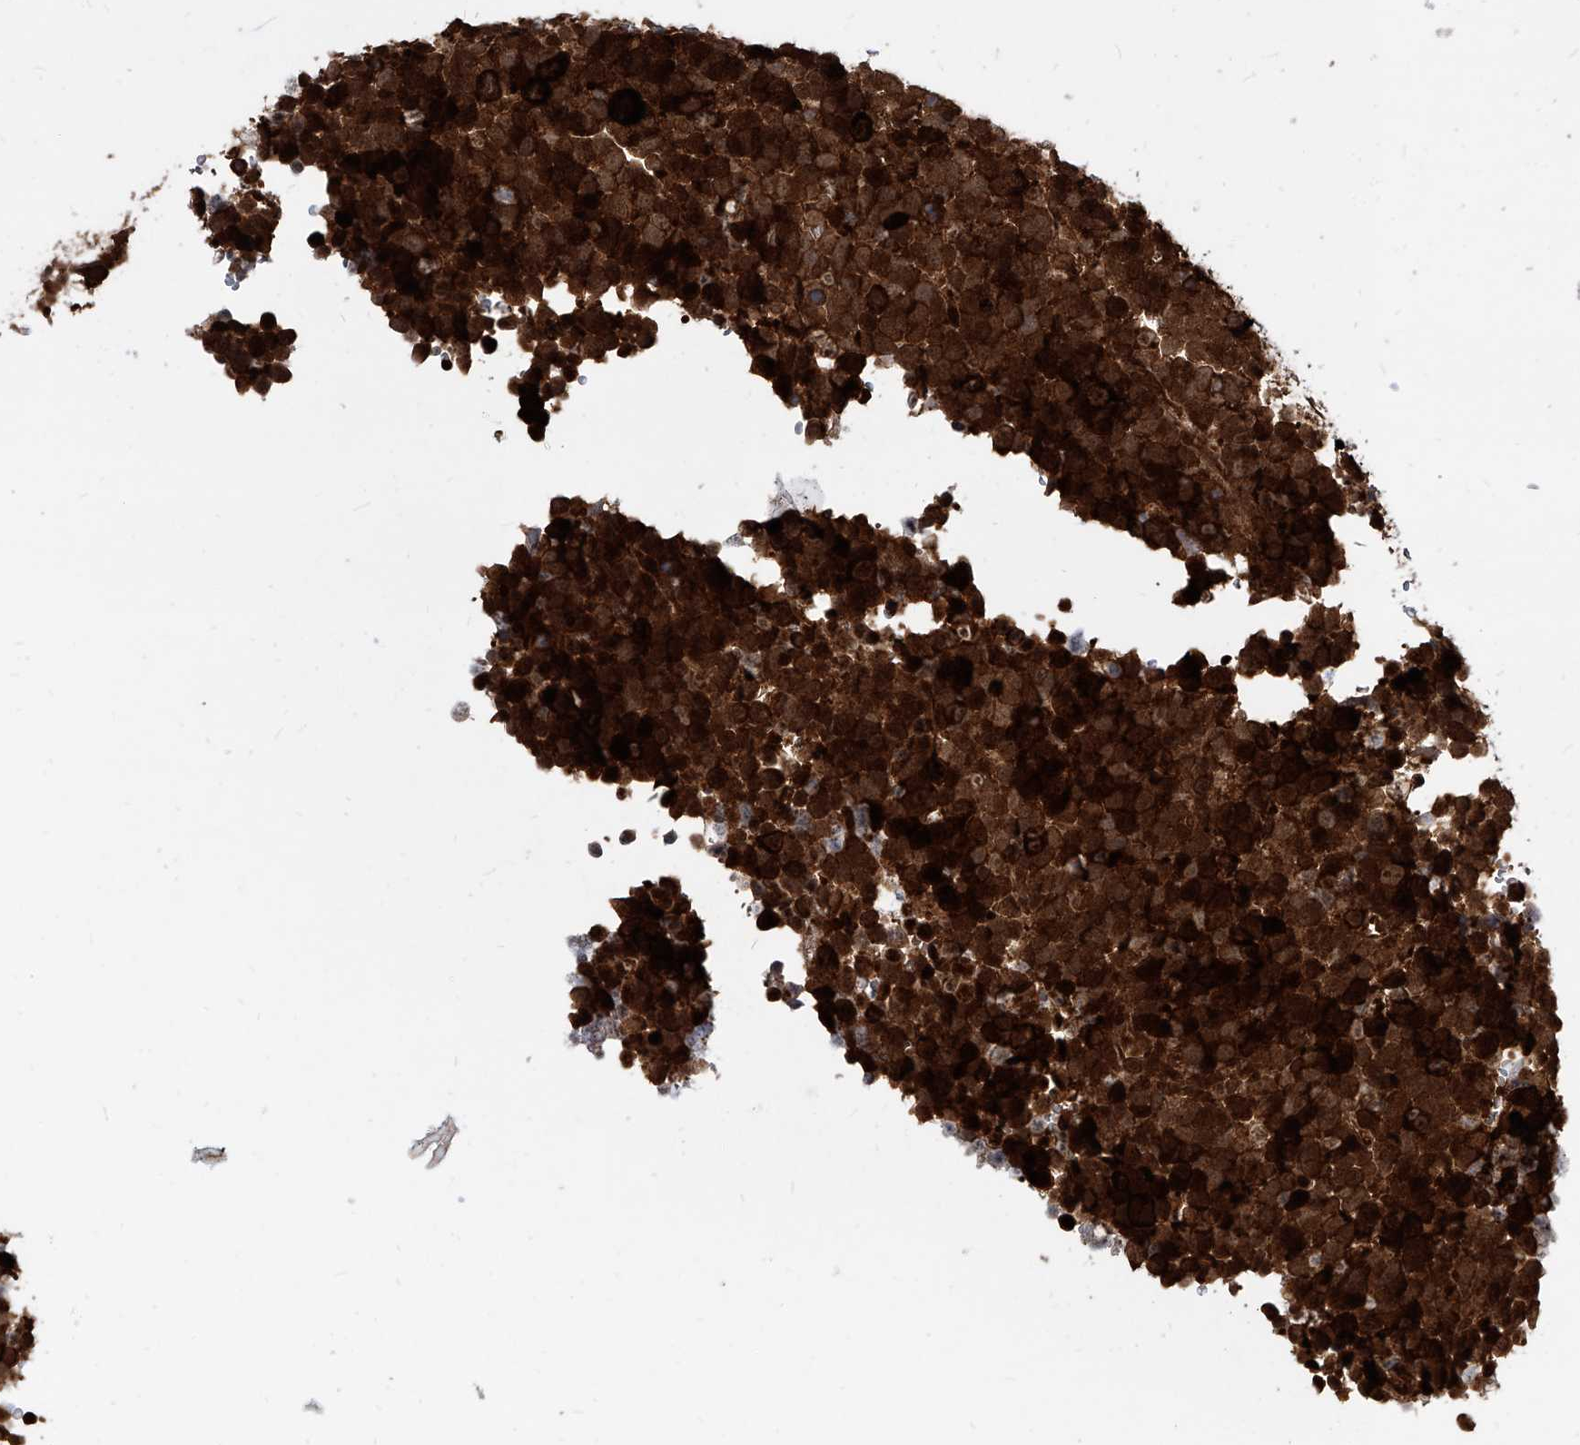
{"staining": {"intensity": "strong", "quantity": ">75%", "location": "cytoplasmic/membranous"}, "tissue": "urothelial cancer", "cell_type": "Tumor cells", "image_type": "cancer", "snomed": [{"axis": "morphology", "description": "Urothelial carcinoma, High grade"}, {"axis": "topography", "description": "Urinary bladder"}], "caption": "An immunohistochemistry histopathology image of tumor tissue is shown. Protein staining in brown shows strong cytoplasmic/membranous positivity in urothelial cancer within tumor cells. (DAB (3,3'-diaminobenzidine) IHC, brown staining for protein, blue staining for nuclei).", "gene": "MAGED2", "patient": {"sex": "female", "age": 82}}